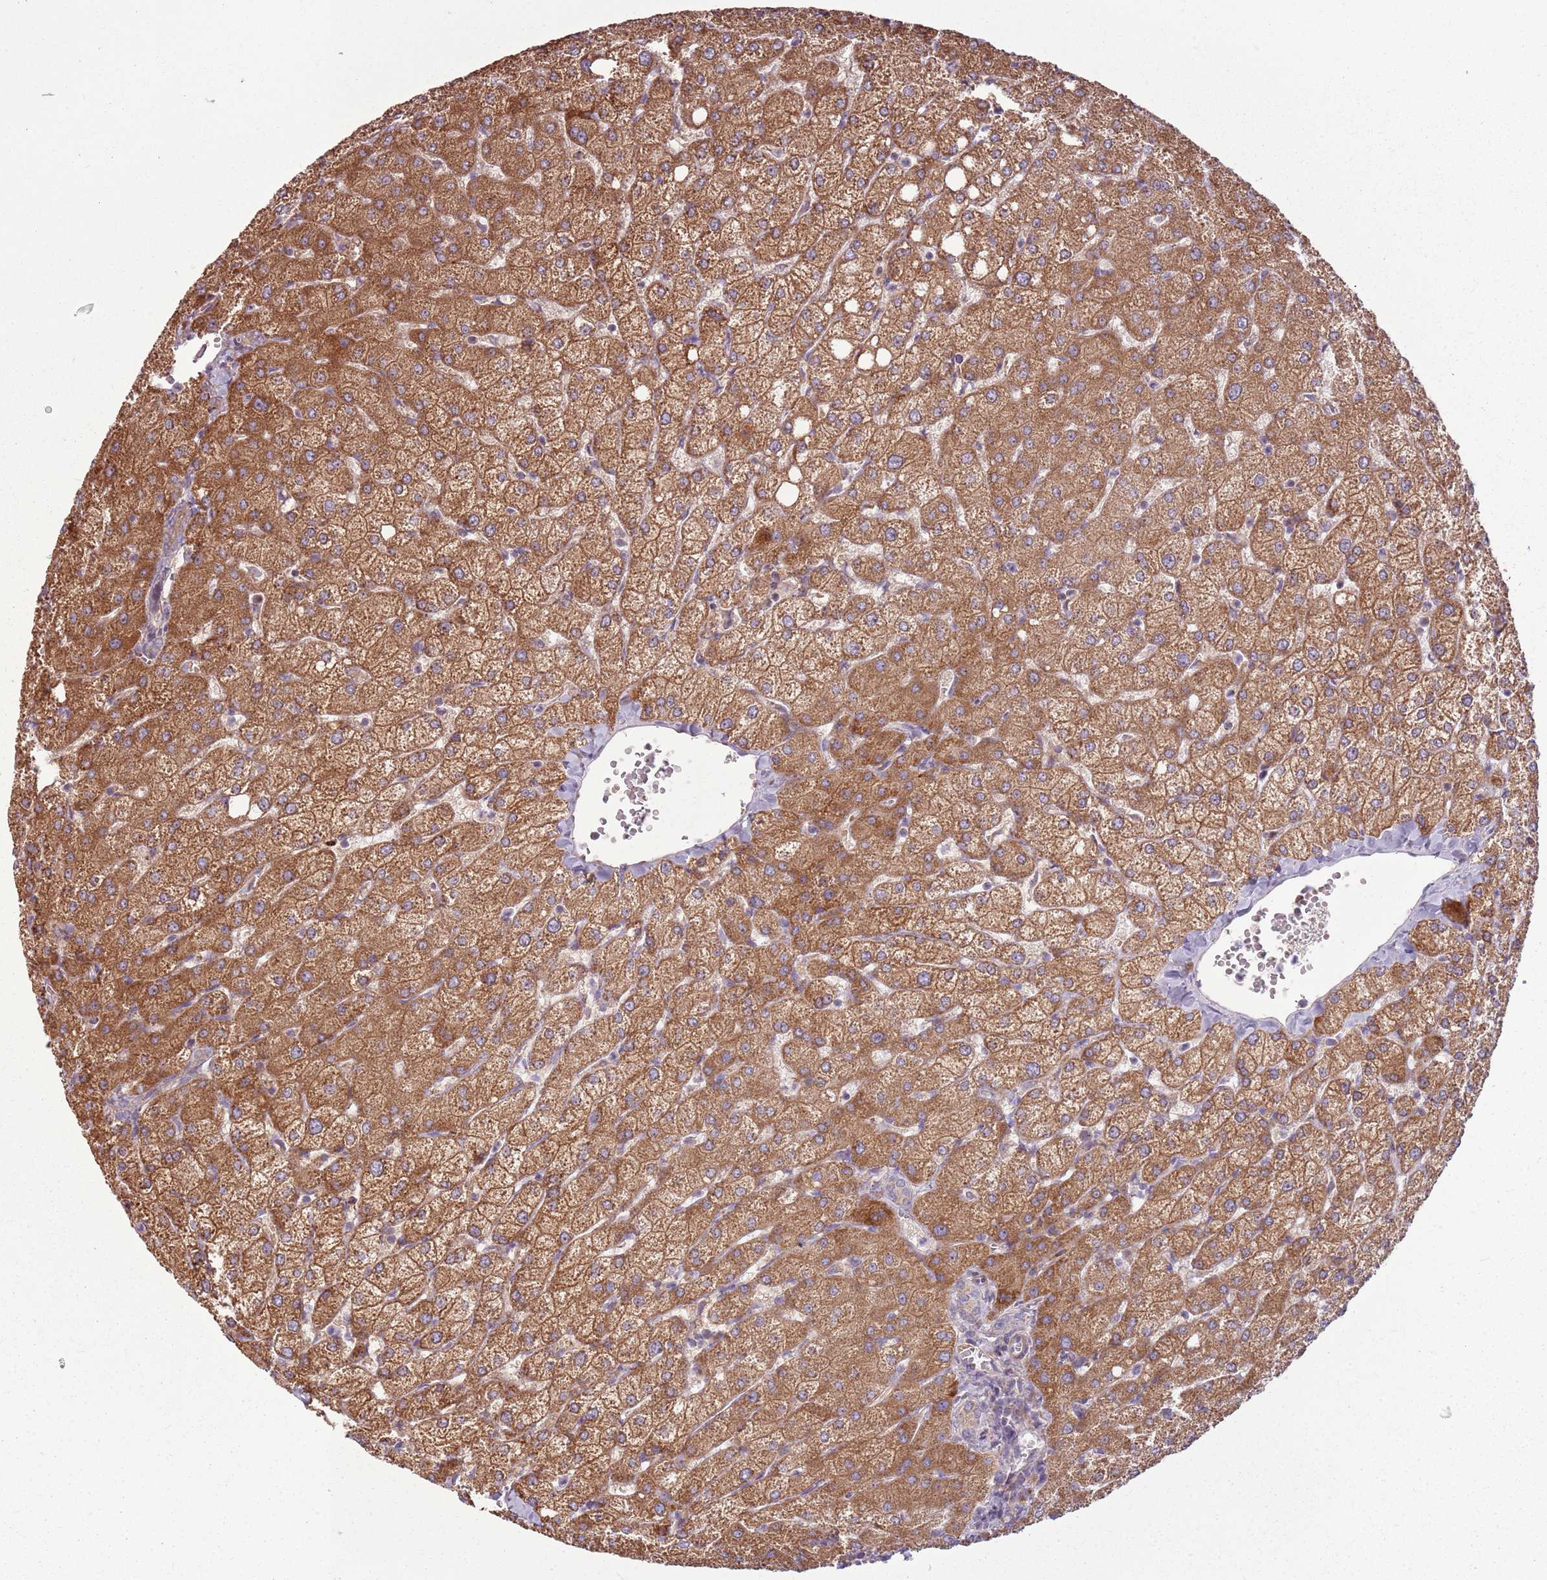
{"staining": {"intensity": "weak", "quantity": "25%-75%", "location": "cytoplasmic/membranous"}, "tissue": "liver", "cell_type": "Cholangiocytes", "image_type": "normal", "snomed": [{"axis": "morphology", "description": "Normal tissue, NOS"}, {"axis": "topography", "description": "Liver"}], "caption": "Protein staining of normal liver shows weak cytoplasmic/membranous expression in about 25%-75% of cholangiocytes. (brown staining indicates protein expression, while blue staining denotes nuclei).", "gene": "ZNF530", "patient": {"sex": "female", "age": 54}}